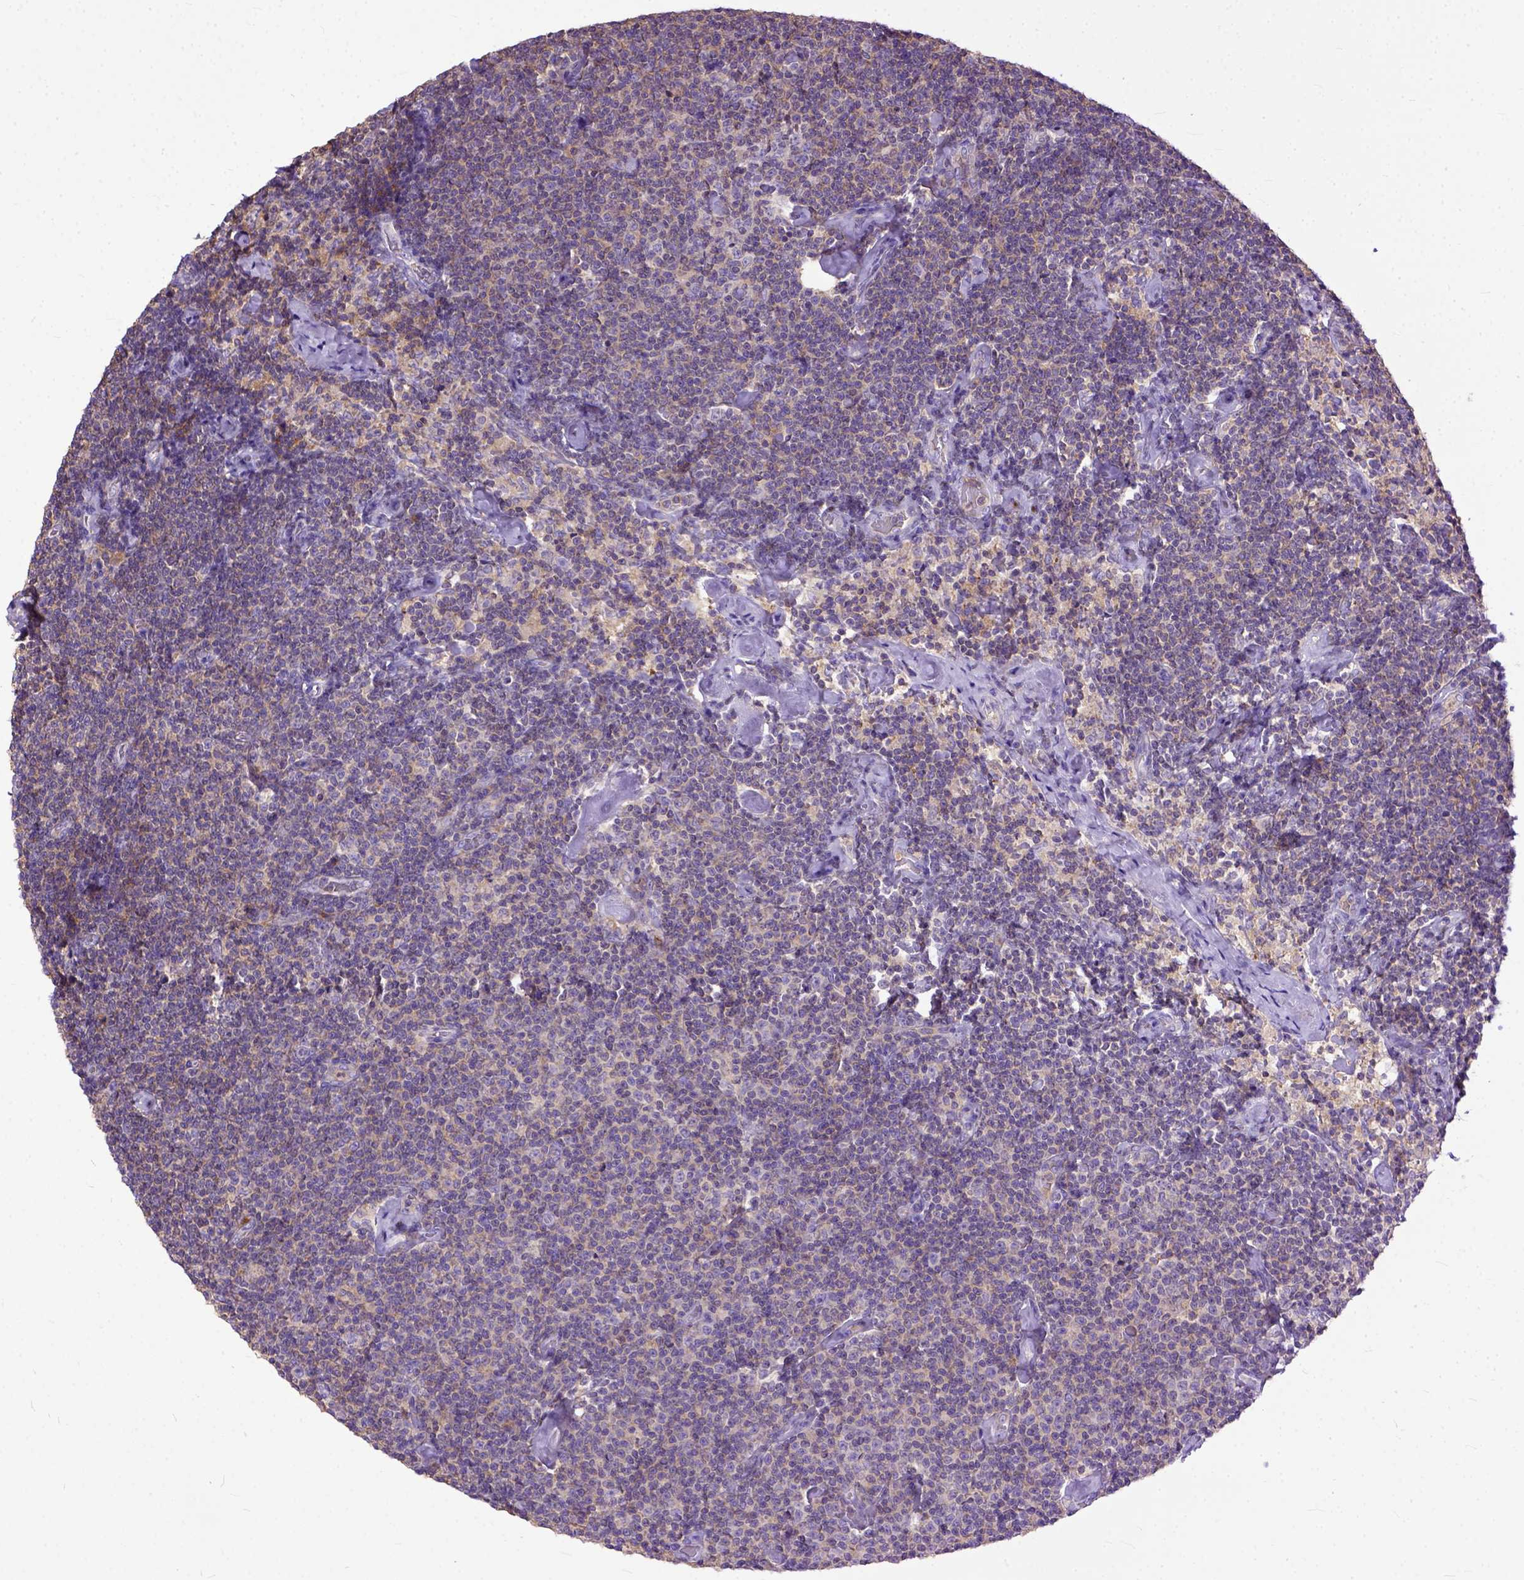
{"staining": {"intensity": "weak", "quantity": "25%-75%", "location": "cytoplasmic/membranous"}, "tissue": "lymphoma", "cell_type": "Tumor cells", "image_type": "cancer", "snomed": [{"axis": "morphology", "description": "Malignant lymphoma, non-Hodgkin's type, Low grade"}, {"axis": "topography", "description": "Lymph node"}], "caption": "Lymphoma was stained to show a protein in brown. There is low levels of weak cytoplasmic/membranous staining in approximately 25%-75% of tumor cells.", "gene": "NAMPT", "patient": {"sex": "male", "age": 81}}